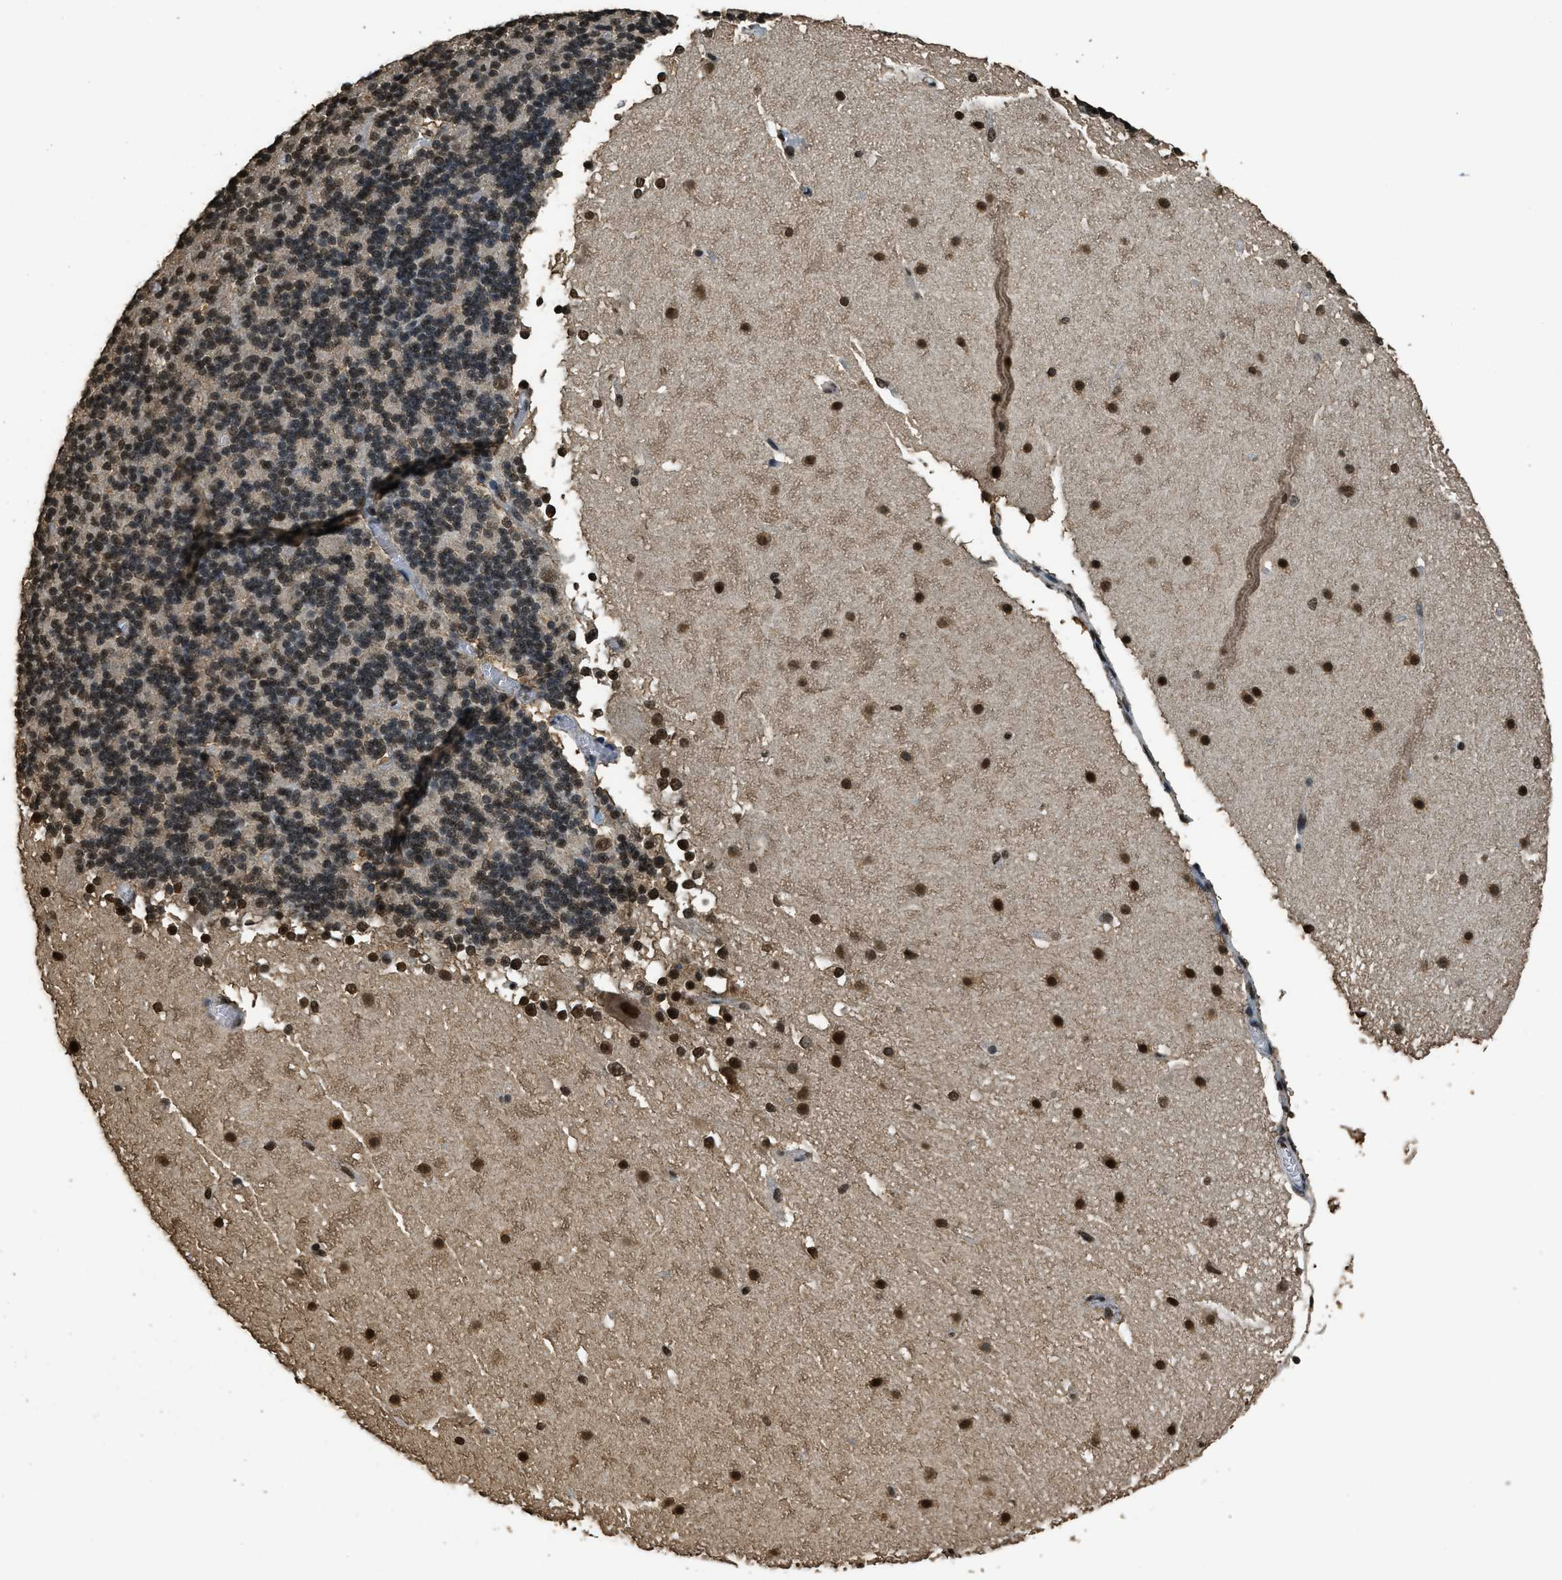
{"staining": {"intensity": "moderate", "quantity": ">75%", "location": "nuclear"}, "tissue": "cerebellum", "cell_type": "Cells in granular layer", "image_type": "normal", "snomed": [{"axis": "morphology", "description": "Normal tissue, NOS"}, {"axis": "topography", "description": "Cerebellum"}], "caption": "Cells in granular layer reveal medium levels of moderate nuclear staining in about >75% of cells in normal human cerebellum.", "gene": "MYB", "patient": {"sex": "female", "age": 19}}